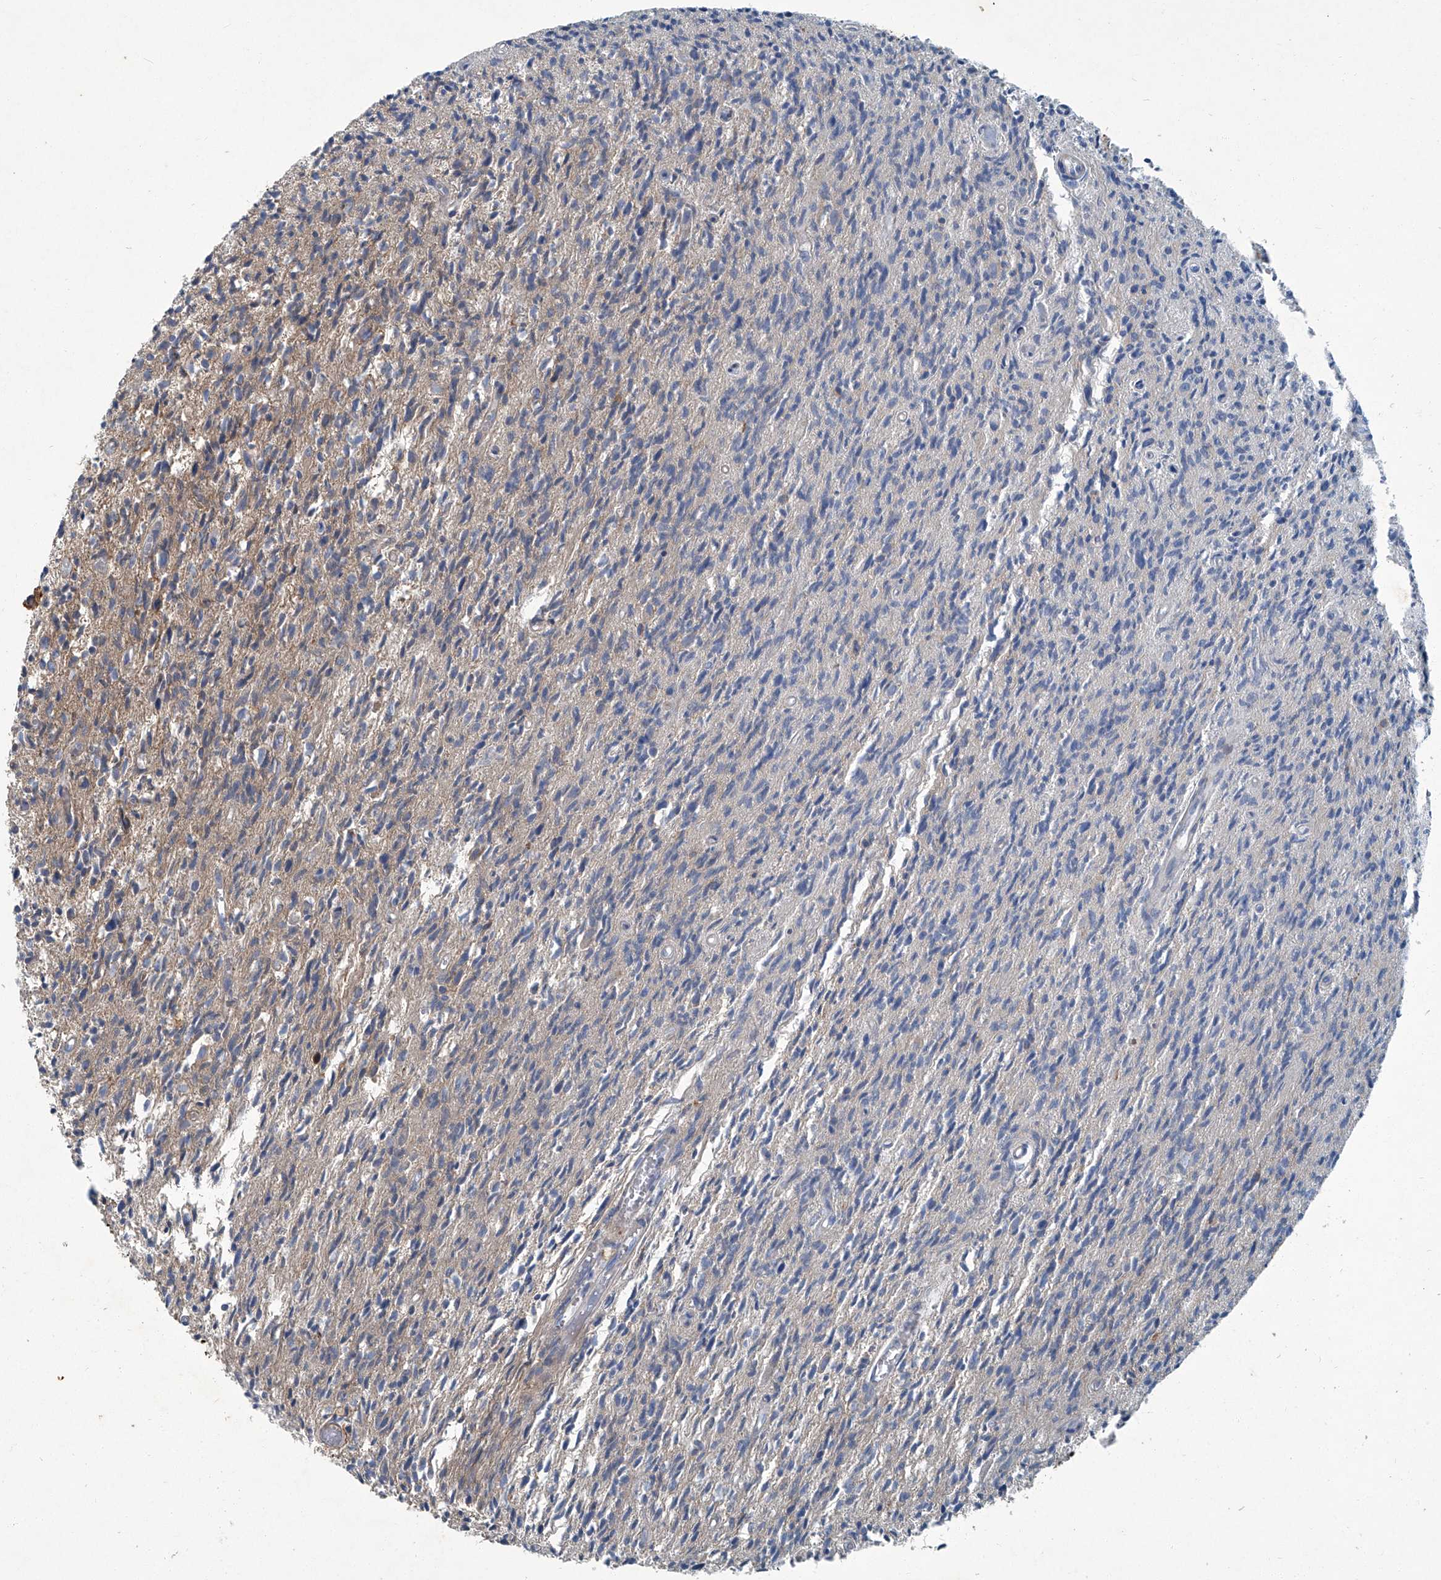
{"staining": {"intensity": "negative", "quantity": "none", "location": "none"}, "tissue": "glioma", "cell_type": "Tumor cells", "image_type": "cancer", "snomed": [{"axis": "morphology", "description": "Glioma, malignant, High grade"}, {"axis": "topography", "description": "Brain"}], "caption": "Immunohistochemical staining of human malignant high-grade glioma shows no significant staining in tumor cells.", "gene": "PIGH", "patient": {"sex": "female", "age": 57}}